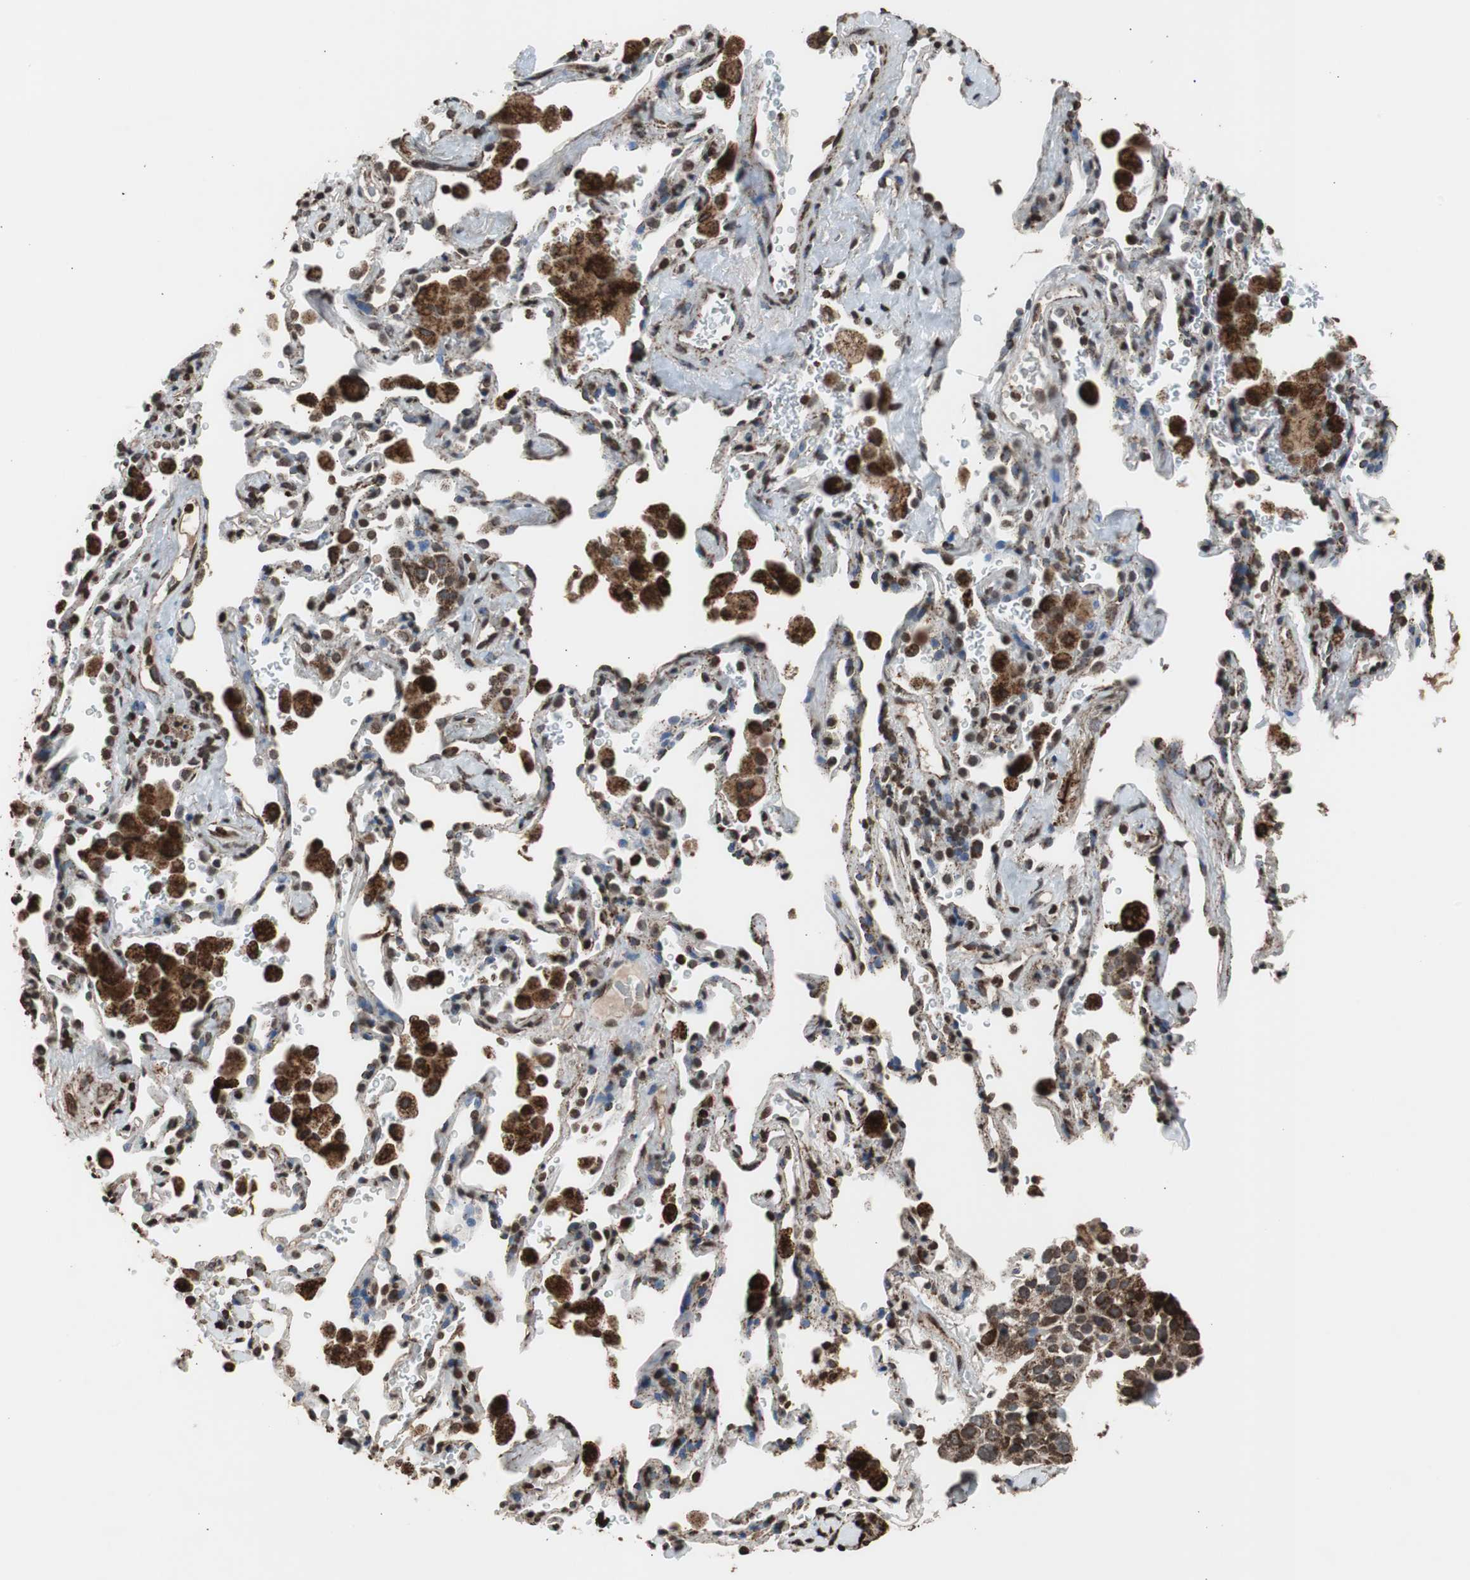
{"staining": {"intensity": "strong", "quantity": ">75%", "location": "cytoplasmic/membranous"}, "tissue": "lung cancer", "cell_type": "Tumor cells", "image_type": "cancer", "snomed": [{"axis": "morphology", "description": "Squamous cell carcinoma, NOS"}, {"axis": "topography", "description": "Lung"}], "caption": "Lung squamous cell carcinoma stained for a protein (brown) displays strong cytoplasmic/membranous positive expression in approximately >75% of tumor cells.", "gene": "HSPA9", "patient": {"sex": "male", "age": 54}}